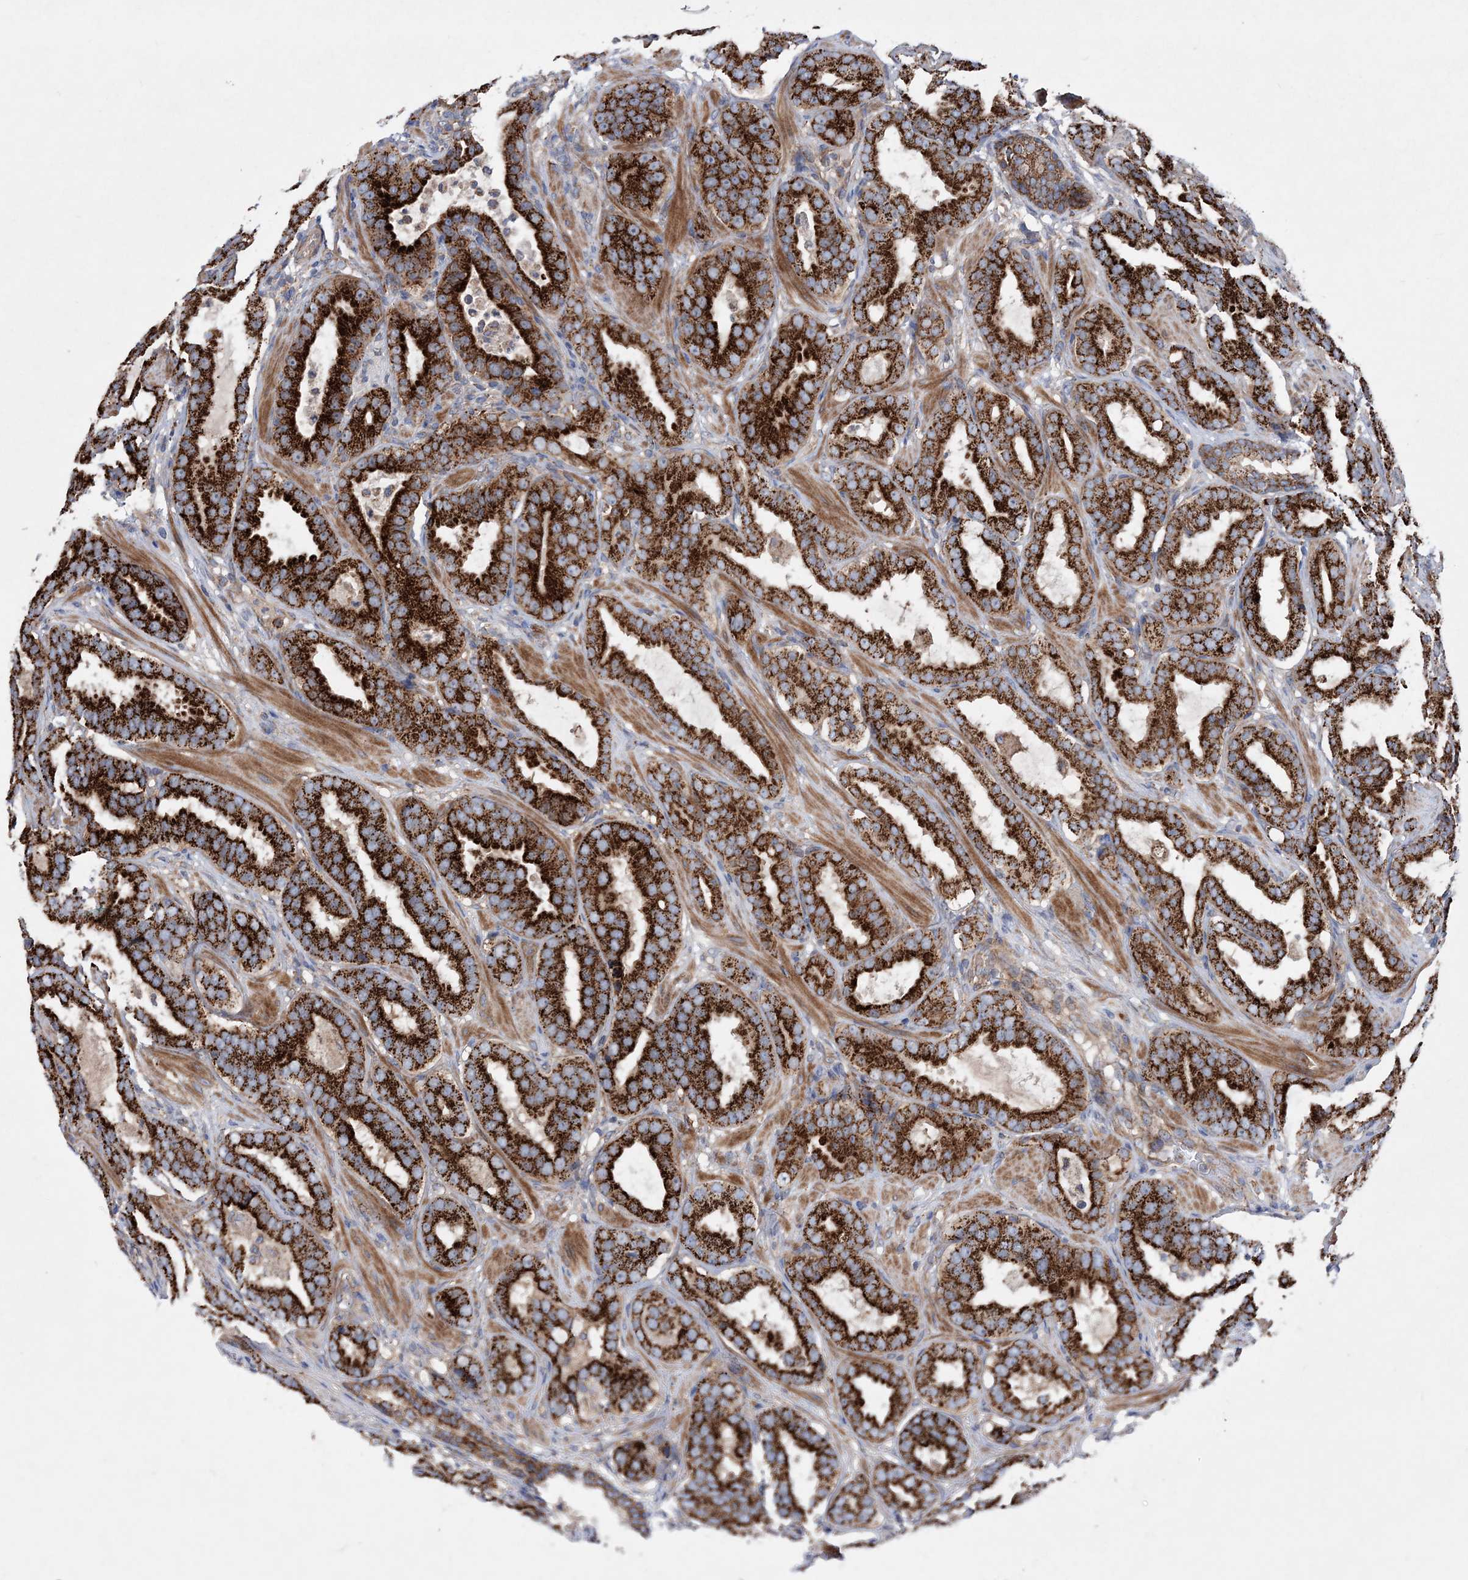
{"staining": {"intensity": "strong", "quantity": ">75%", "location": "cytoplasmic/membranous"}, "tissue": "prostate cancer", "cell_type": "Tumor cells", "image_type": "cancer", "snomed": [{"axis": "morphology", "description": "Adenocarcinoma, Low grade"}, {"axis": "topography", "description": "Prostate"}], "caption": "IHC (DAB) staining of low-grade adenocarcinoma (prostate) shows strong cytoplasmic/membranous protein expression in approximately >75% of tumor cells.", "gene": "NGLY1", "patient": {"sex": "male", "age": 59}}